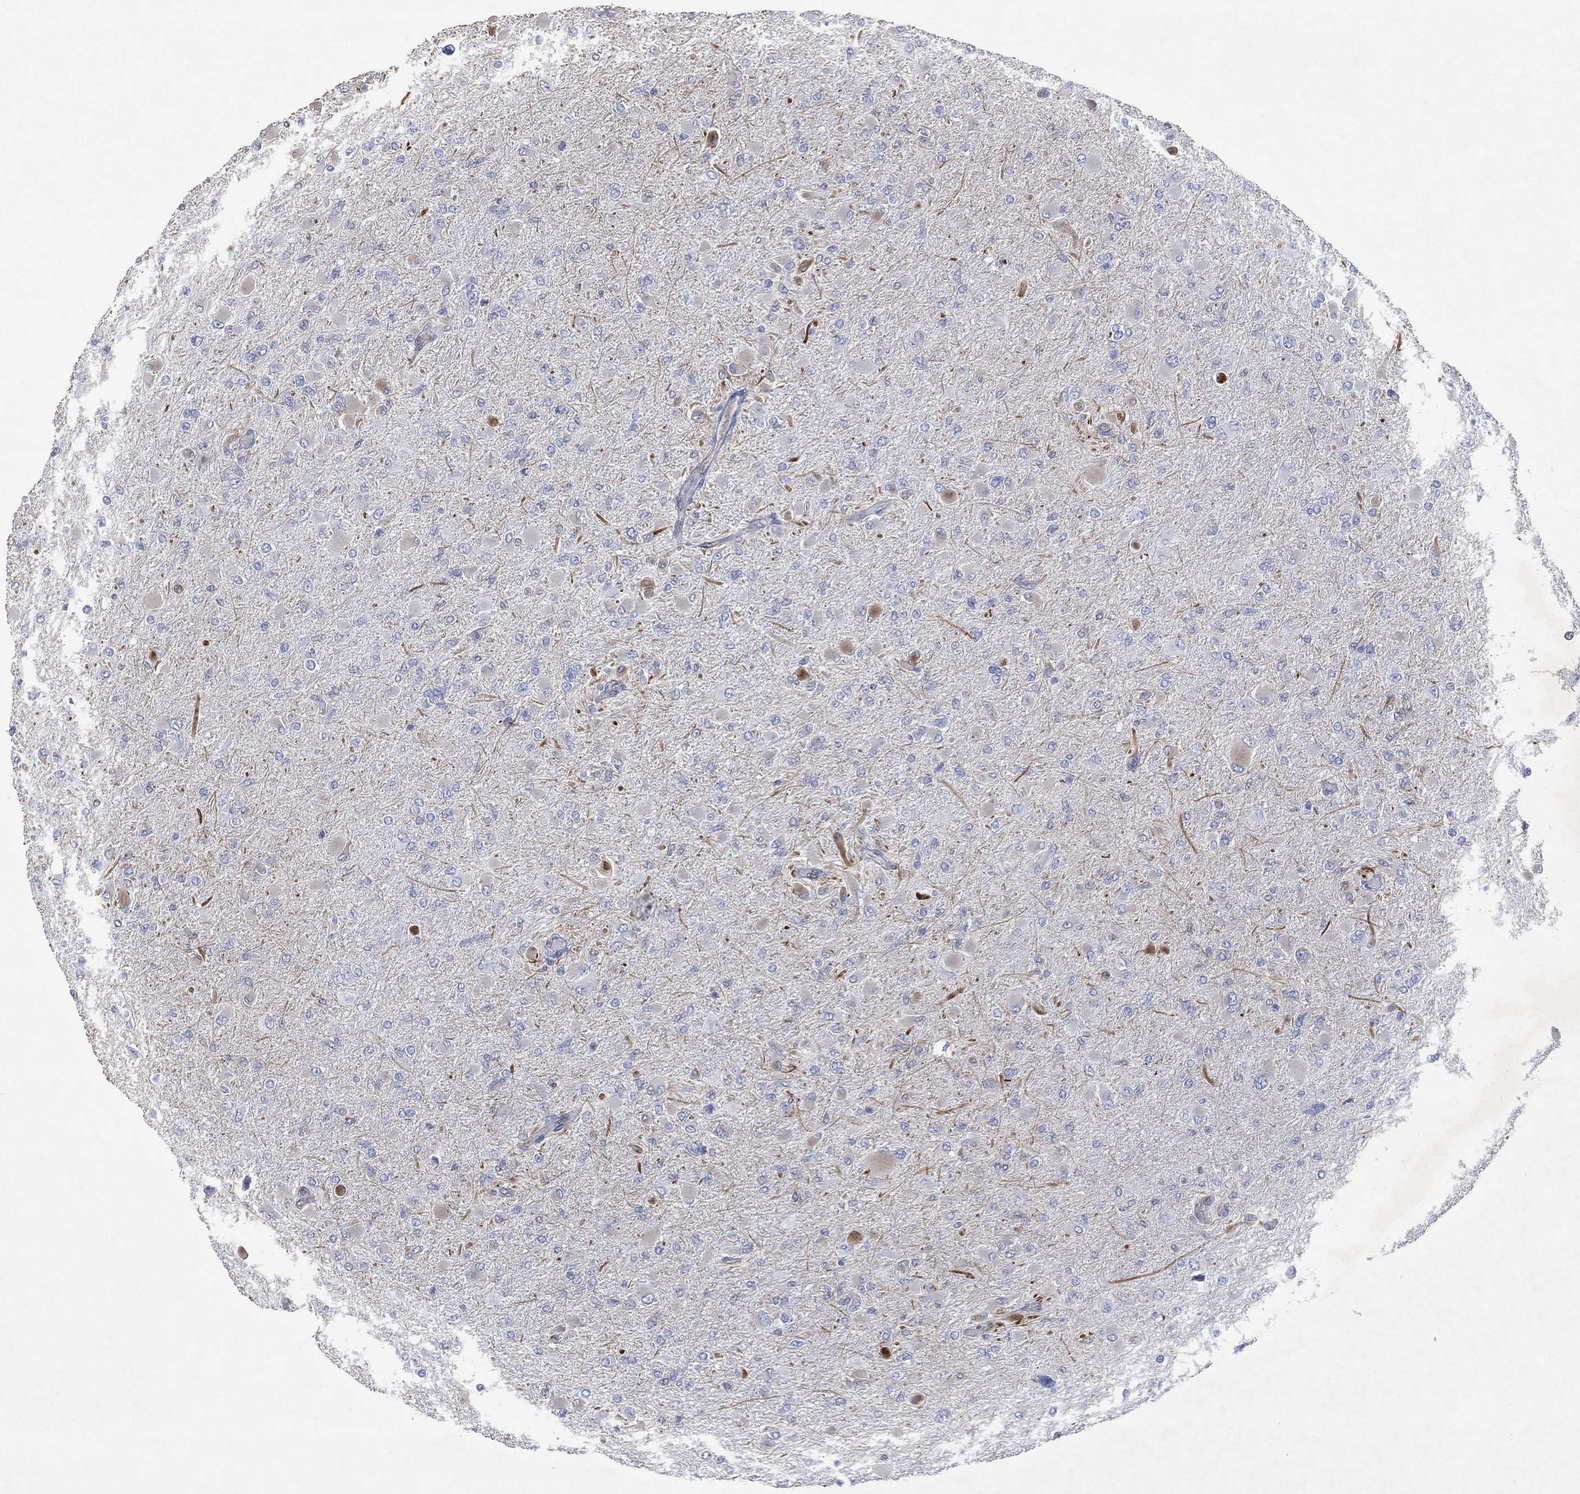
{"staining": {"intensity": "negative", "quantity": "none", "location": "none"}, "tissue": "glioma", "cell_type": "Tumor cells", "image_type": "cancer", "snomed": [{"axis": "morphology", "description": "Glioma, malignant, High grade"}, {"axis": "topography", "description": "Cerebral cortex"}], "caption": "A high-resolution histopathology image shows IHC staining of high-grade glioma (malignant), which displays no significant staining in tumor cells.", "gene": "FLI1", "patient": {"sex": "female", "age": 36}}